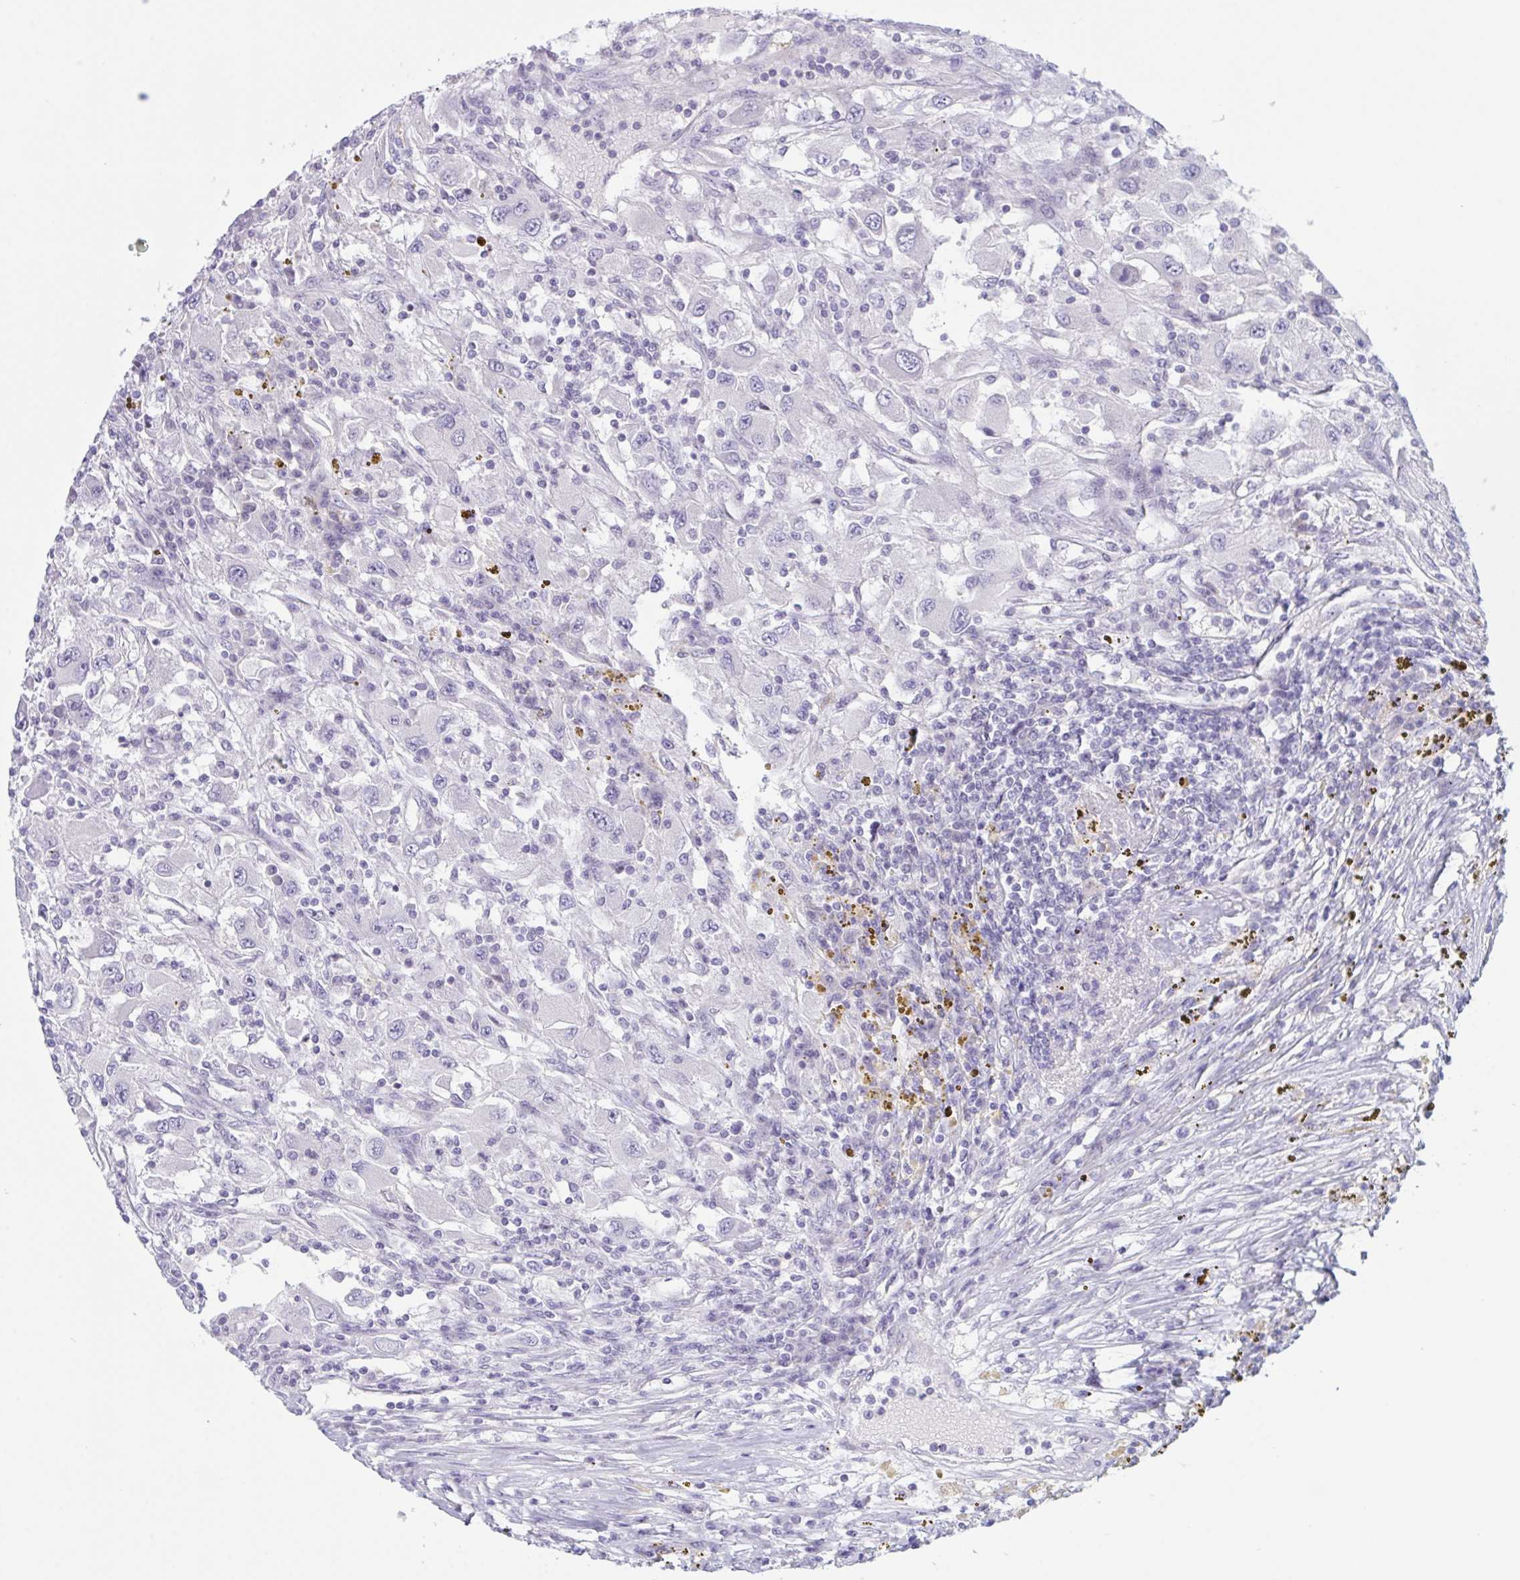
{"staining": {"intensity": "negative", "quantity": "none", "location": "none"}, "tissue": "renal cancer", "cell_type": "Tumor cells", "image_type": "cancer", "snomed": [{"axis": "morphology", "description": "Adenocarcinoma, NOS"}, {"axis": "topography", "description": "Kidney"}], "caption": "Renal adenocarcinoma stained for a protein using immunohistochemistry demonstrates no expression tumor cells.", "gene": "NAA30", "patient": {"sex": "female", "age": 67}}